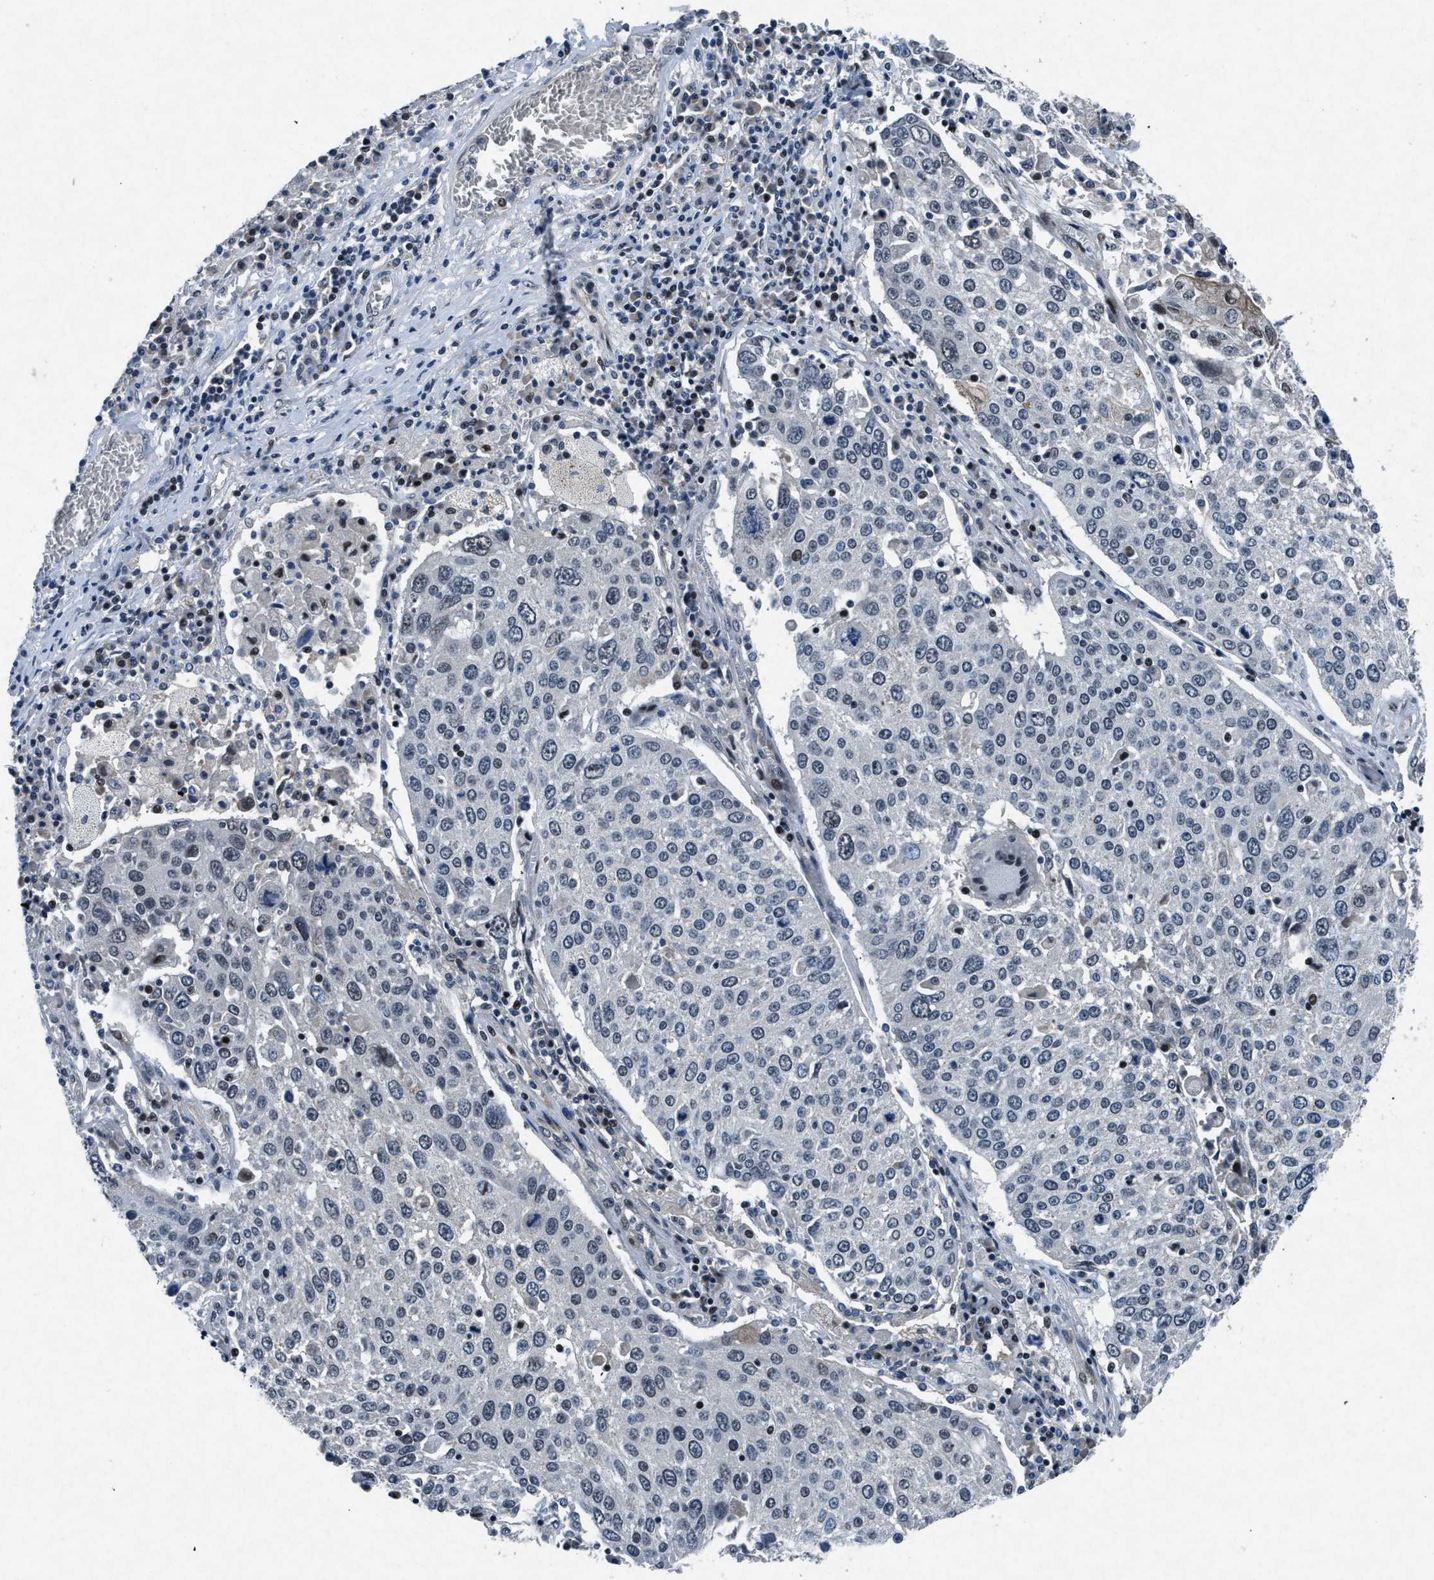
{"staining": {"intensity": "negative", "quantity": "none", "location": "none"}, "tissue": "lung cancer", "cell_type": "Tumor cells", "image_type": "cancer", "snomed": [{"axis": "morphology", "description": "Squamous cell carcinoma, NOS"}, {"axis": "topography", "description": "Lung"}], "caption": "Tumor cells are negative for protein expression in human lung squamous cell carcinoma.", "gene": "PHLDA1", "patient": {"sex": "male", "age": 65}}